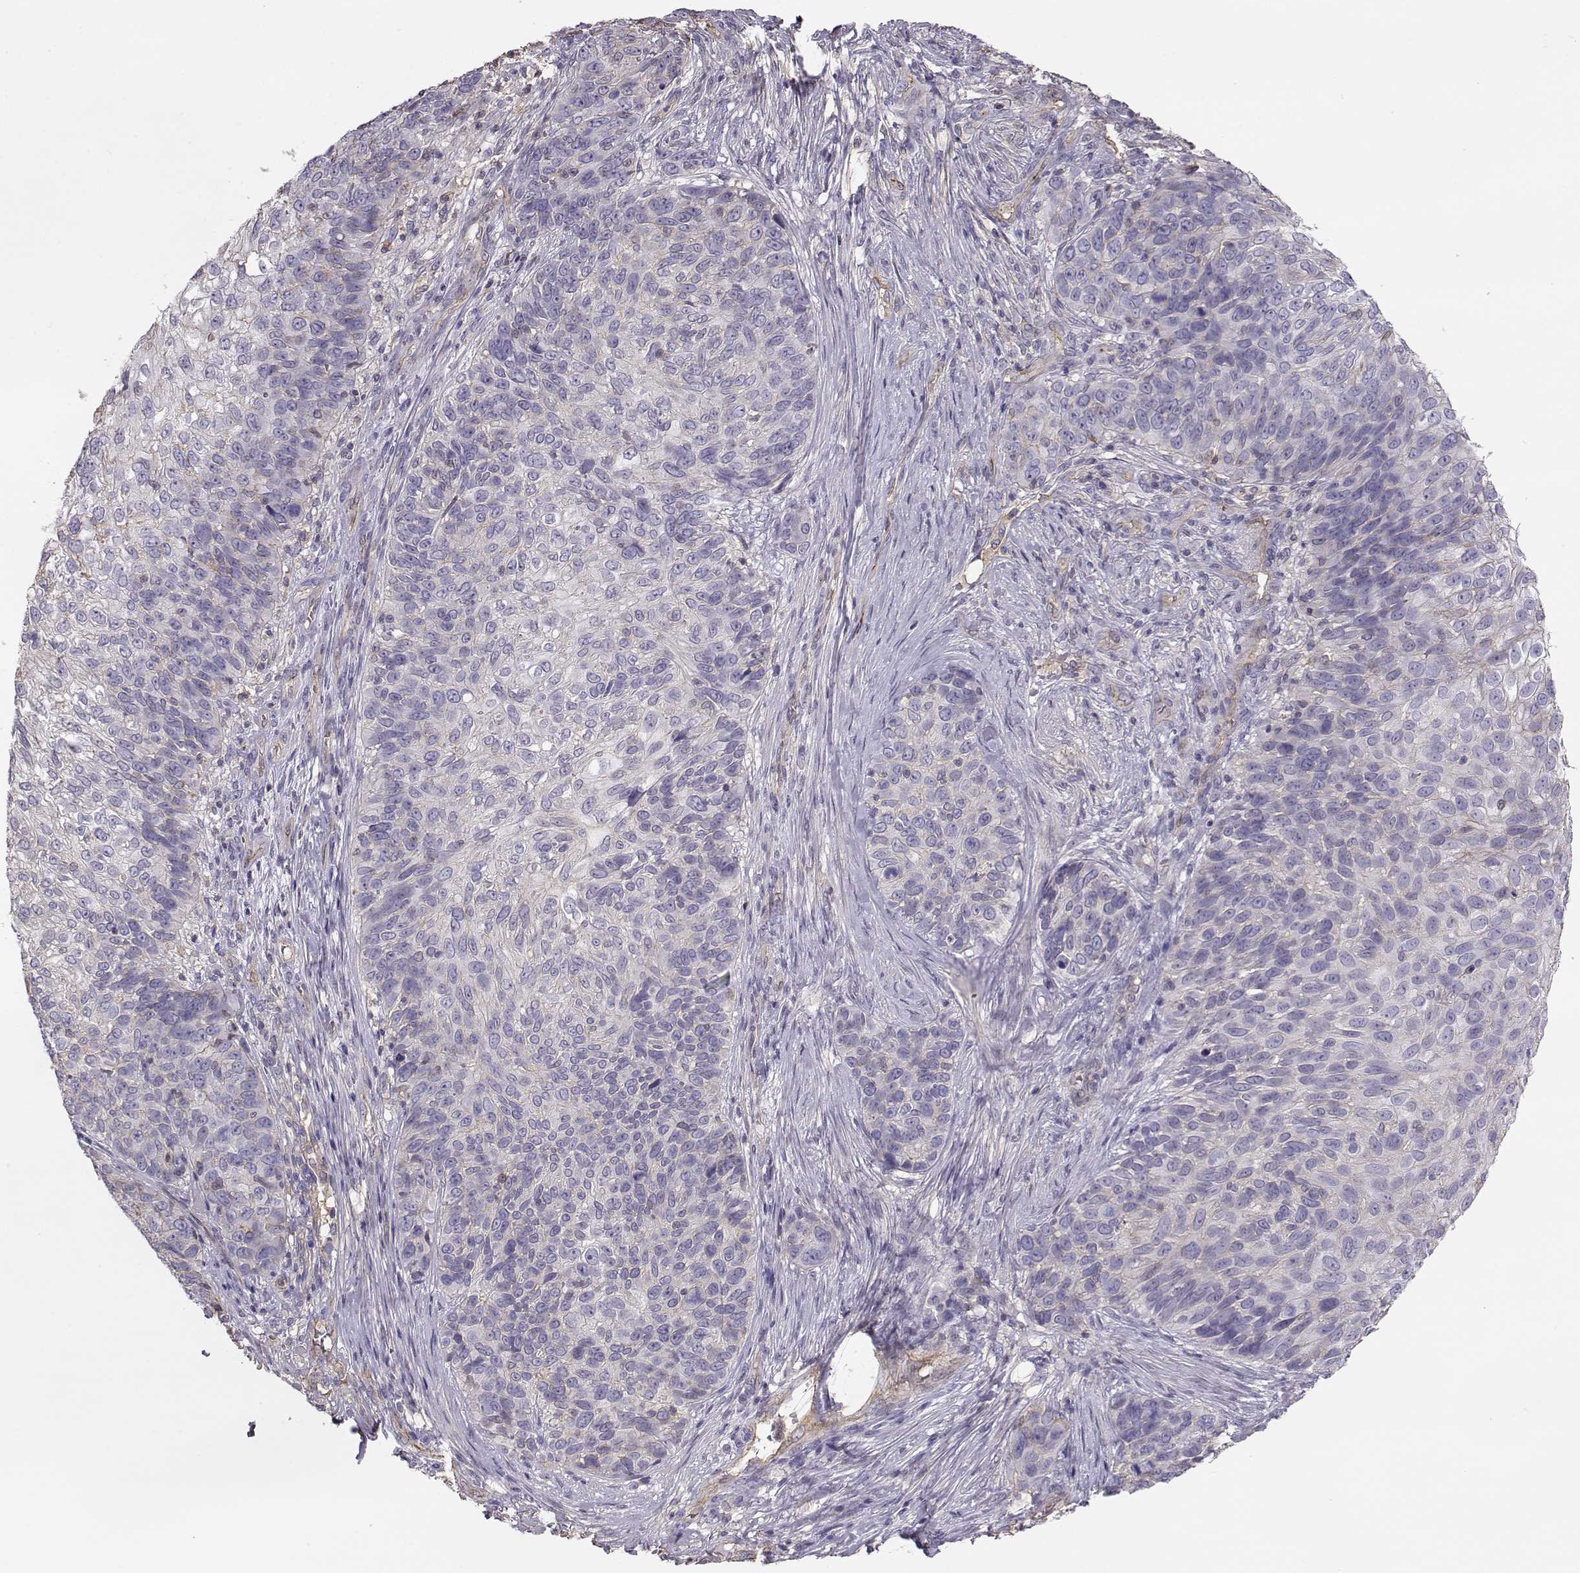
{"staining": {"intensity": "negative", "quantity": "none", "location": "none"}, "tissue": "skin cancer", "cell_type": "Tumor cells", "image_type": "cancer", "snomed": [{"axis": "morphology", "description": "Squamous cell carcinoma, NOS"}, {"axis": "topography", "description": "Skin"}], "caption": "A micrograph of human skin cancer (squamous cell carcinoma) is negative for staining in tumor cells.", "gene": "DAPL1", "patient": {"sex": "male", "age": 92}}